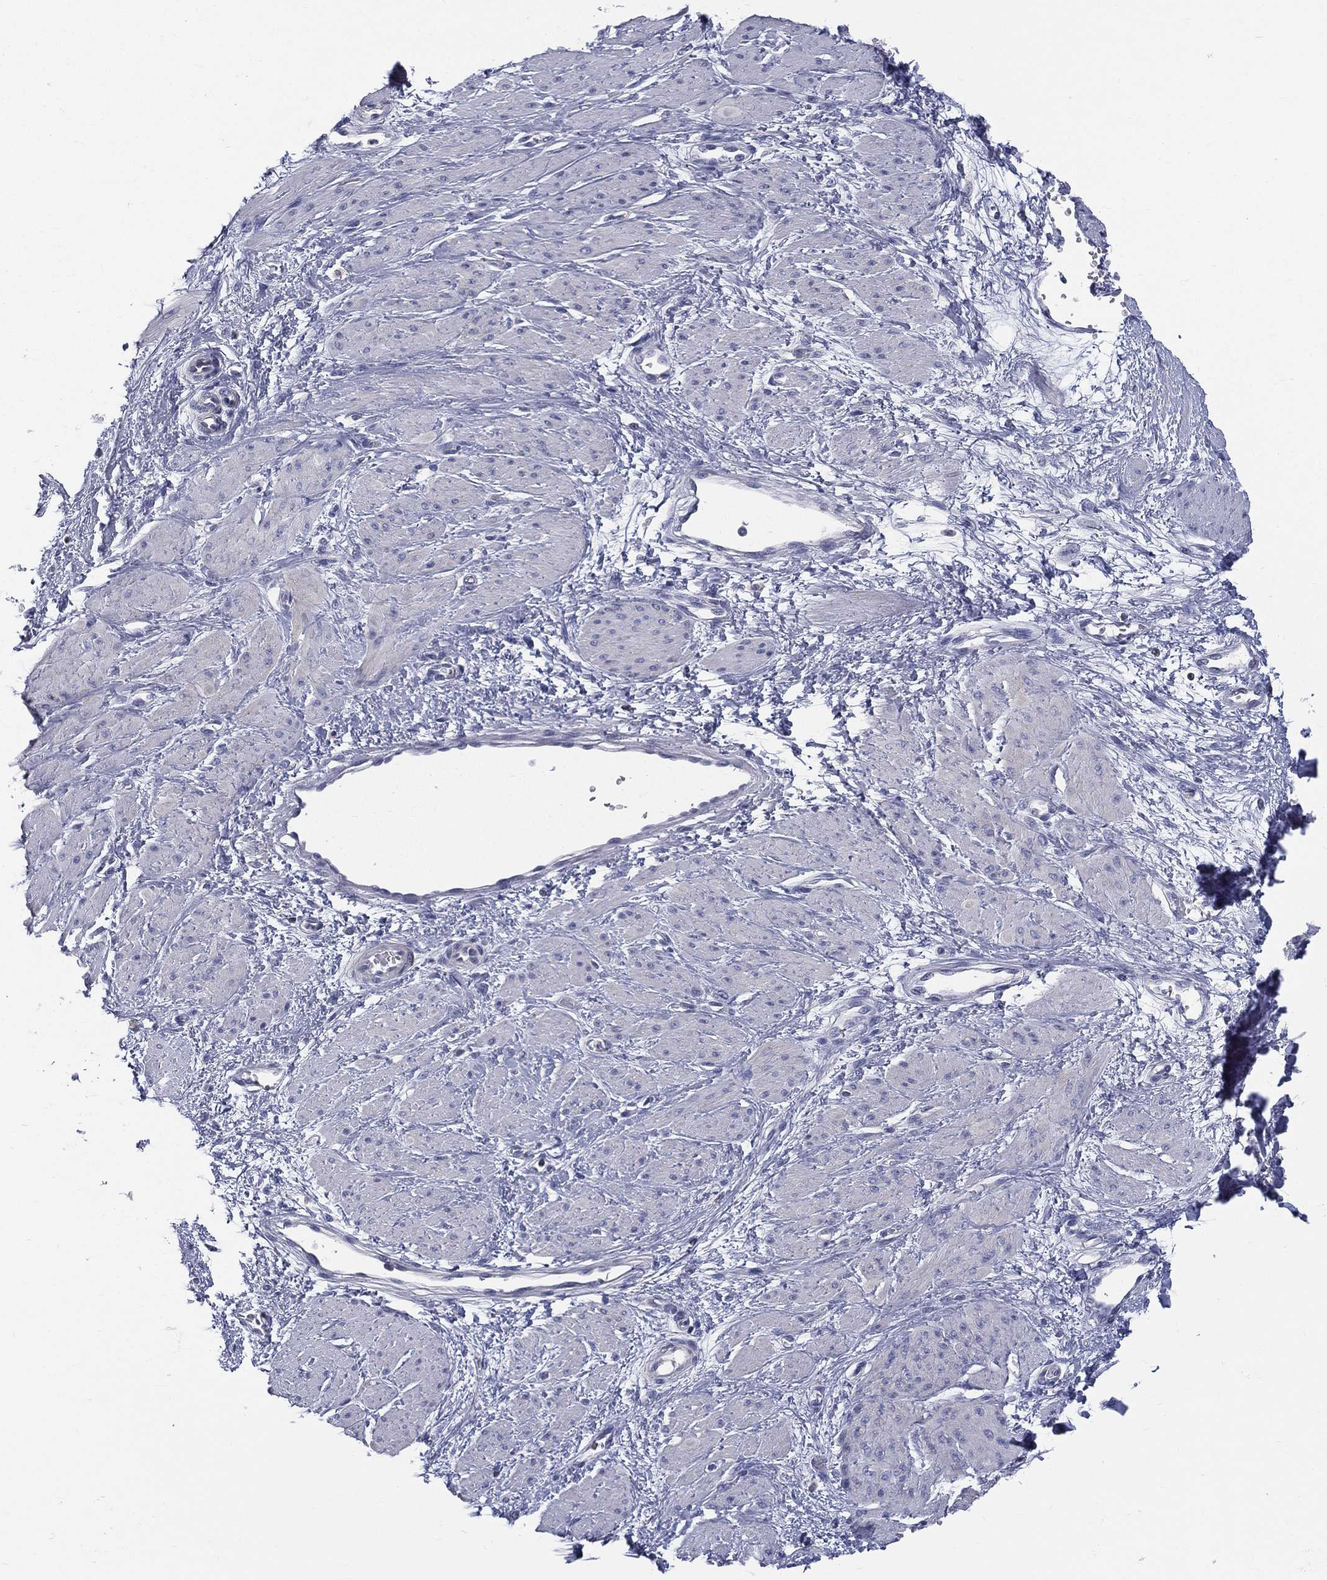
{"staining": {"intensity": "negative", "quantity": "none", "location": "none"}, "tissue": "smooth muscle", "cell_type": "Smooth muscle cells", "image_type": "normal", "snomed": [{"axis": "morphology", "description": "Normal tissue, NOS"}, {"axis": "topography", "description": "Smooth muscle"}, {"axis": "topography", "description": "Uterus"}], "caption": "There is no significant staining in smooth muscle cells of smooth muscle. The staining is performed using DAB (3,3'-diaminobenzidine) brown chromogen with nuclei counter-stained in using hematoxylin.", "gene": "ETNPPL", "patient": {"sex": "female", "age": 39}}